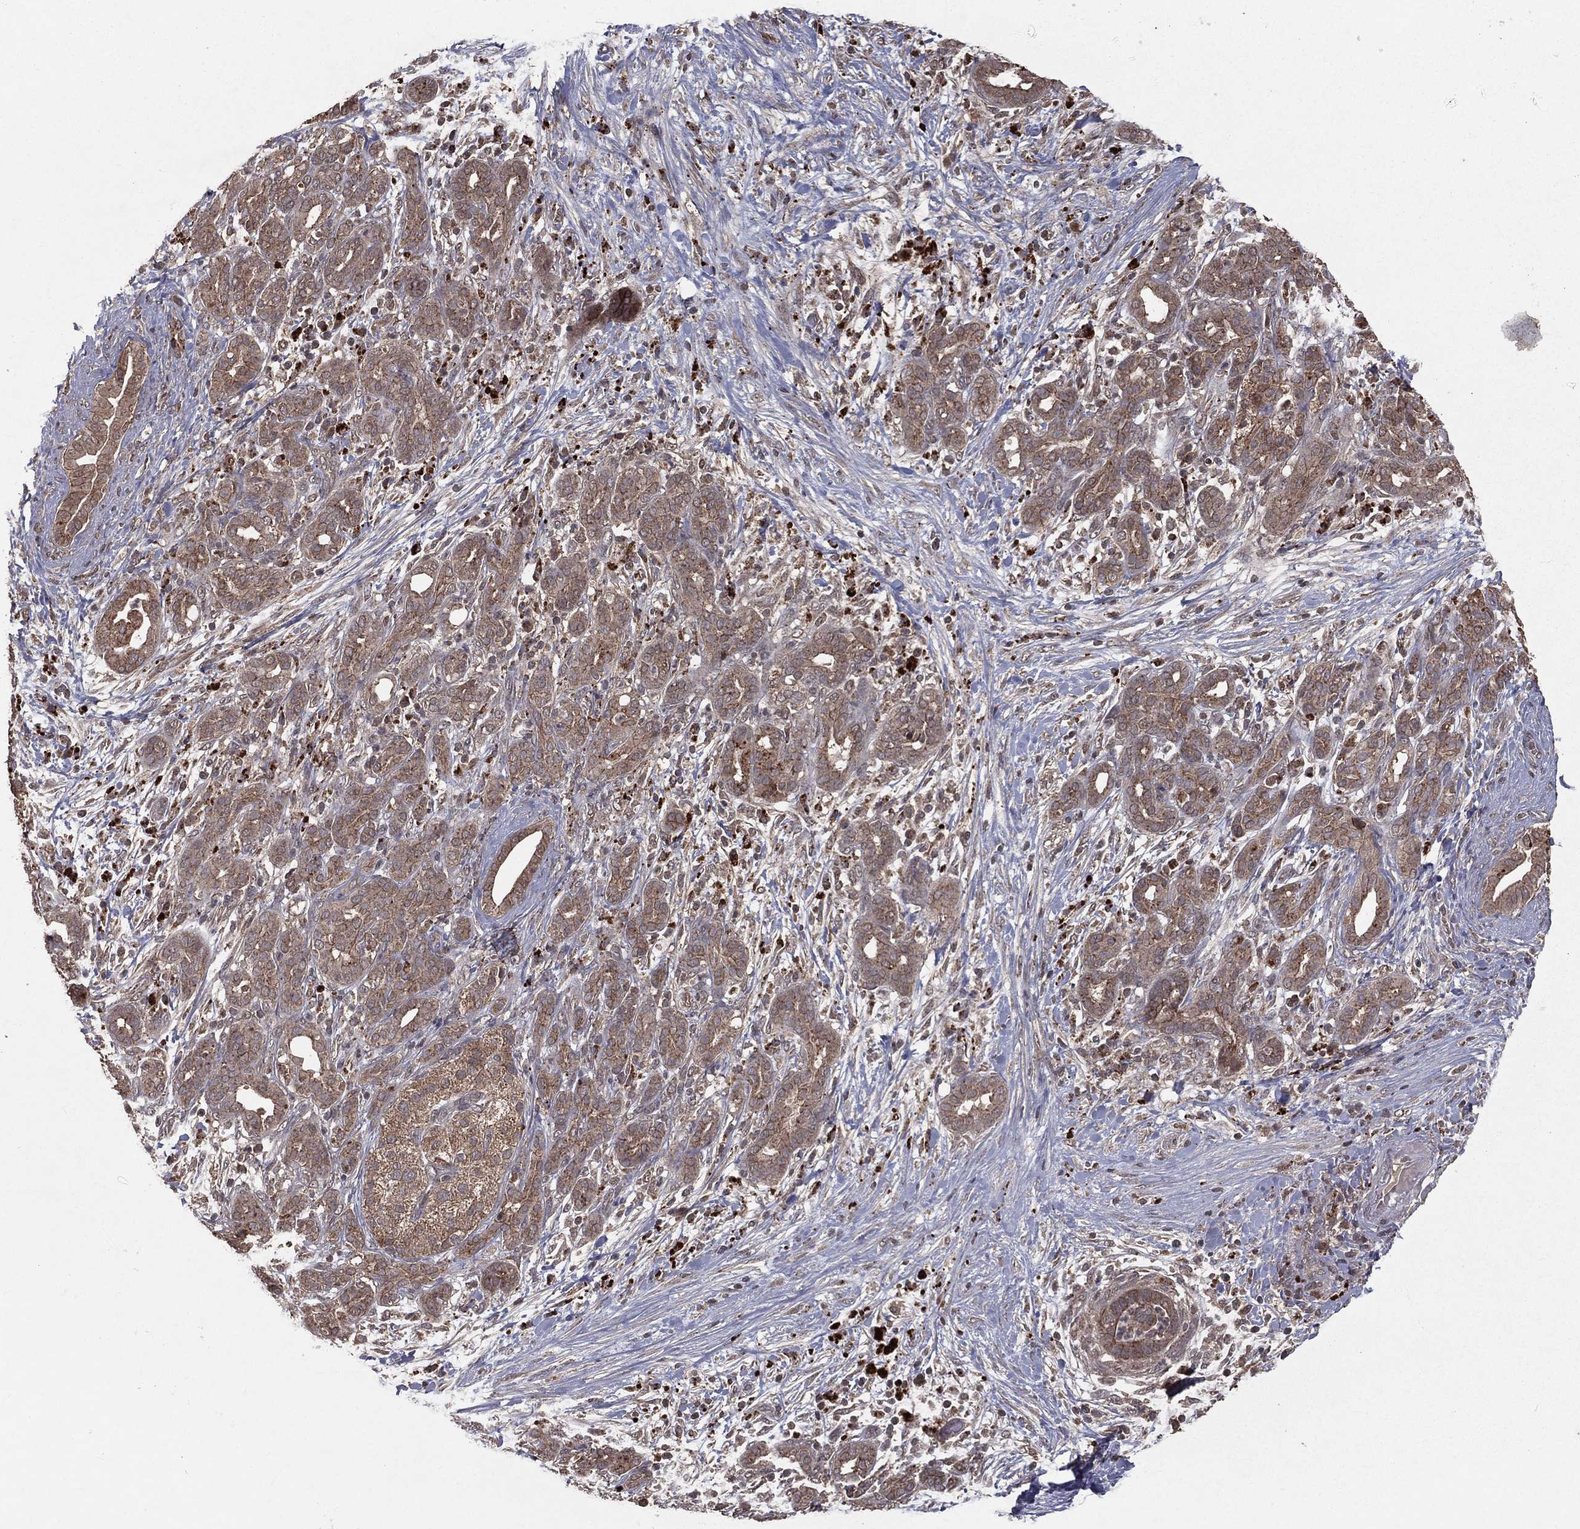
{"staining": {"intensity": "moderate", "quantity": ">75%", "location": "cytoplasmic/membranous"}, "tissue": "pancreatic cancer", "cell_type": "Tumor cells", "image_type": "cancer", "snomed": [{"axis": "morphology", "description": "Adenocarcinoma, NOS"}, {"axis": "topography", "description": "Pancreas"}], "caption": "IHC photomicrograph of neoplastic tissue: human adenocarcinoma (pancreatic) stained using immunohistochemistry demonstrates medium levels of moderate protein expression localized specifically in the cytoplasmic/membranous of tumor cells, appearing as a cytoplasmic/membranous brown color.", "gene": "ZDHHC15", "patient": {"sex": "male", "age": 44}}